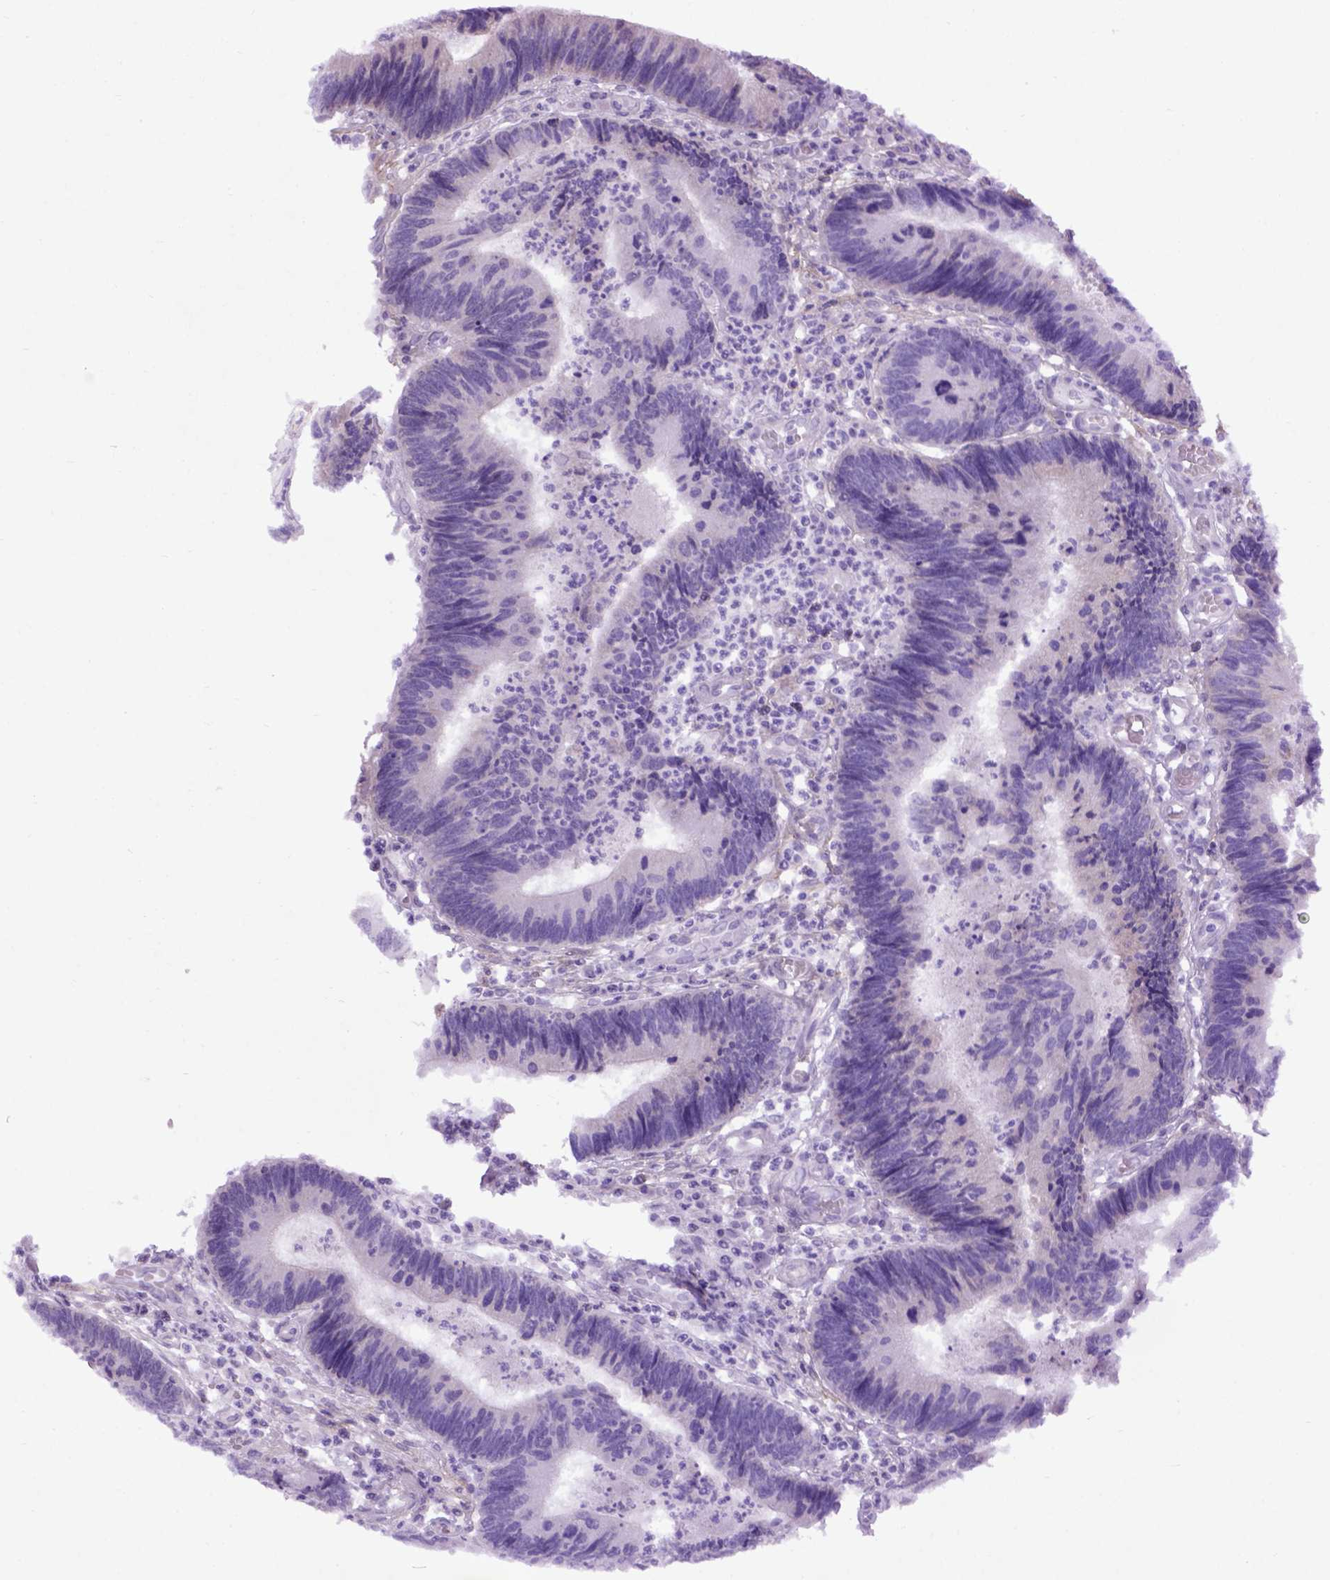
{"staining": {"intensity": "negative", "quantity": "none", "location": "none"}, "tissue": "colorectal cancer", "cell_type": "Tumor cells", "image_type": "cancer", "snomed": [{"axis": "morphology", "description": "Adenocarcinoma, NOS"}, {"axis": "topography", "description": "Colon"}], "caption": "DAB immunohistochemical staining of colorectal adenocarcinoma displays no significant positivity in tumor cells.", "gene": "EMILIN3", "patient": {"sex": "female", "age": 67}}